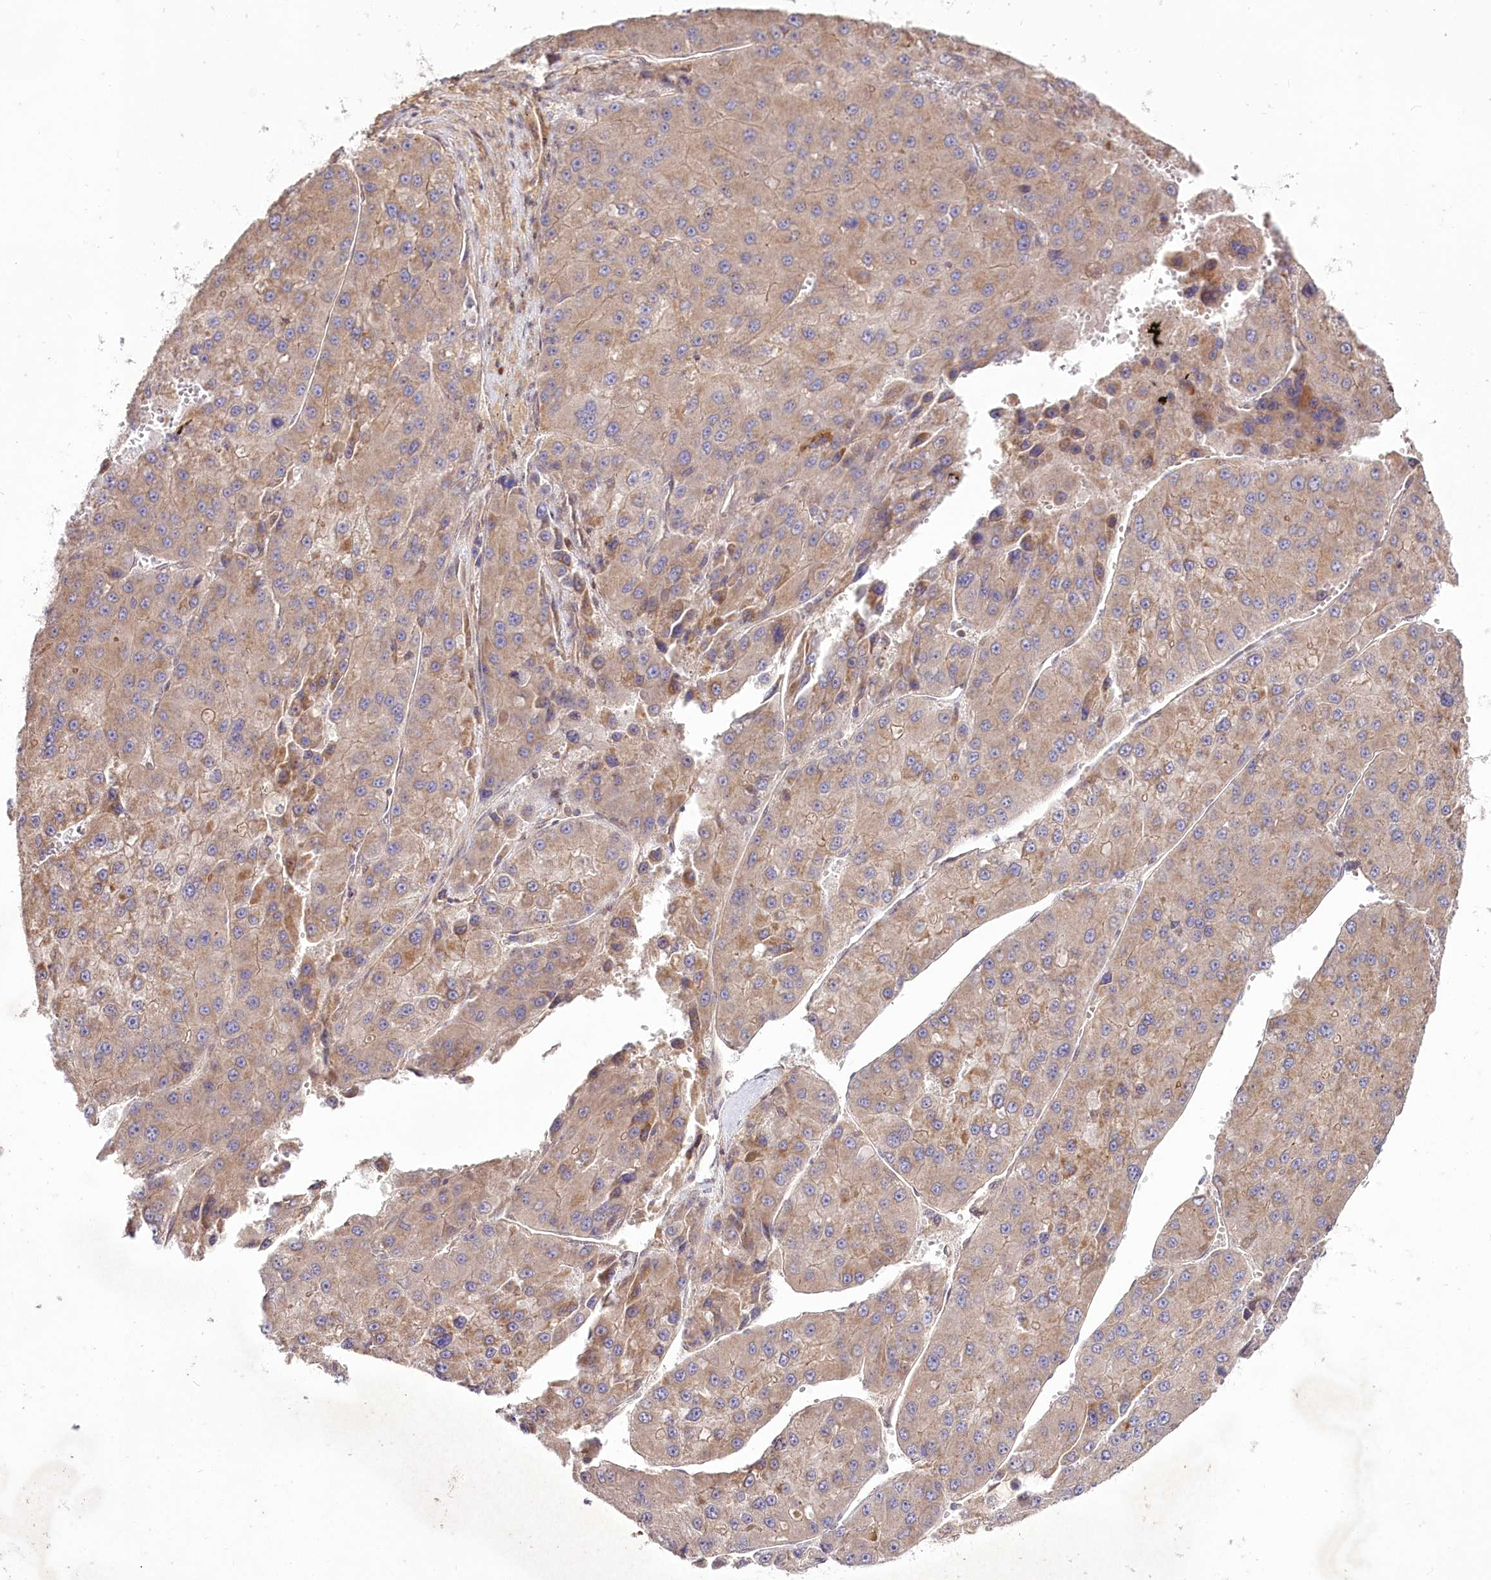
{"staining": {"intensity": "weak", "quantity": "<25%", "location": "cytoplasmic/membranous"}, "tissue": "liver cancer", "cell_type": "Tumor cells", "image_type": "cancer", "snomed": [{"axis": "morphology", "description": "Carcinoma, Hepatocellular, NOS"}, {"axis": "topography", "description": "Liver"}], "caption": "IHC of human liver cancer (hepatocellular carcinoma) shows no positivity in tumor cells. Nuclei are stained in blue.", "gene": "SH3TC1", "patient": {"sex": "female", "age": 73}}